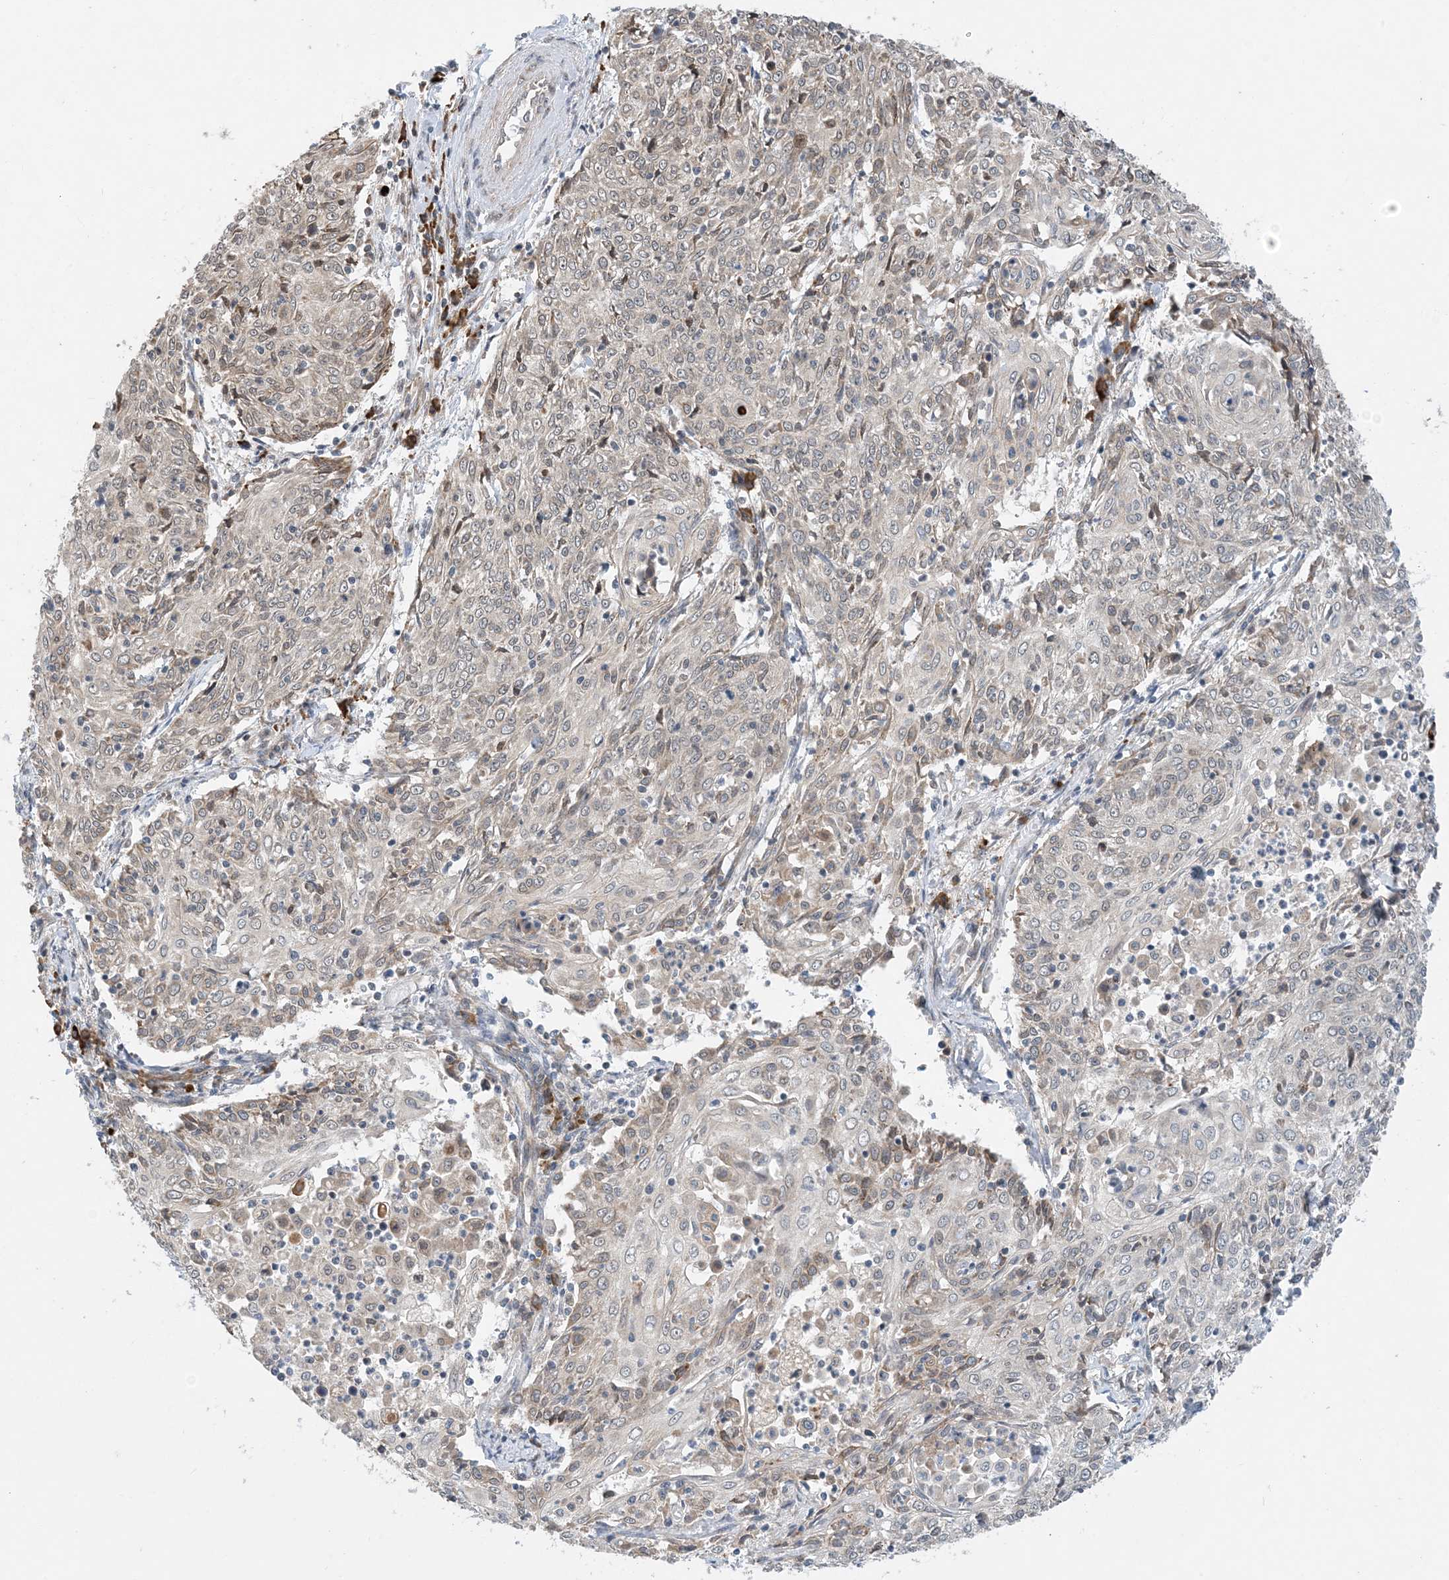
{"staining": {"intensity": "weak", "quantity": "25%-75%", "location": "cytoplasmic/membranous,nuclear"}, "tissue": "cervical cancer", "cell_type": "Tumor cells", "image_type": "cancer", "snomed": [{"axis": "morphology", "description": "Squamous cell carcinoma, NOS"}, {"axis": "topography", "description": "Cervix"}], "caption": "This is a micrograph of IHC staining of cervical squamous cell carcinoma, which shows weak expression in the cytoplasmic/membranous and nuclear of tumor cells.", "gene": "PHOSPHO2", "patient": {"sex": "female", "age": 48}}